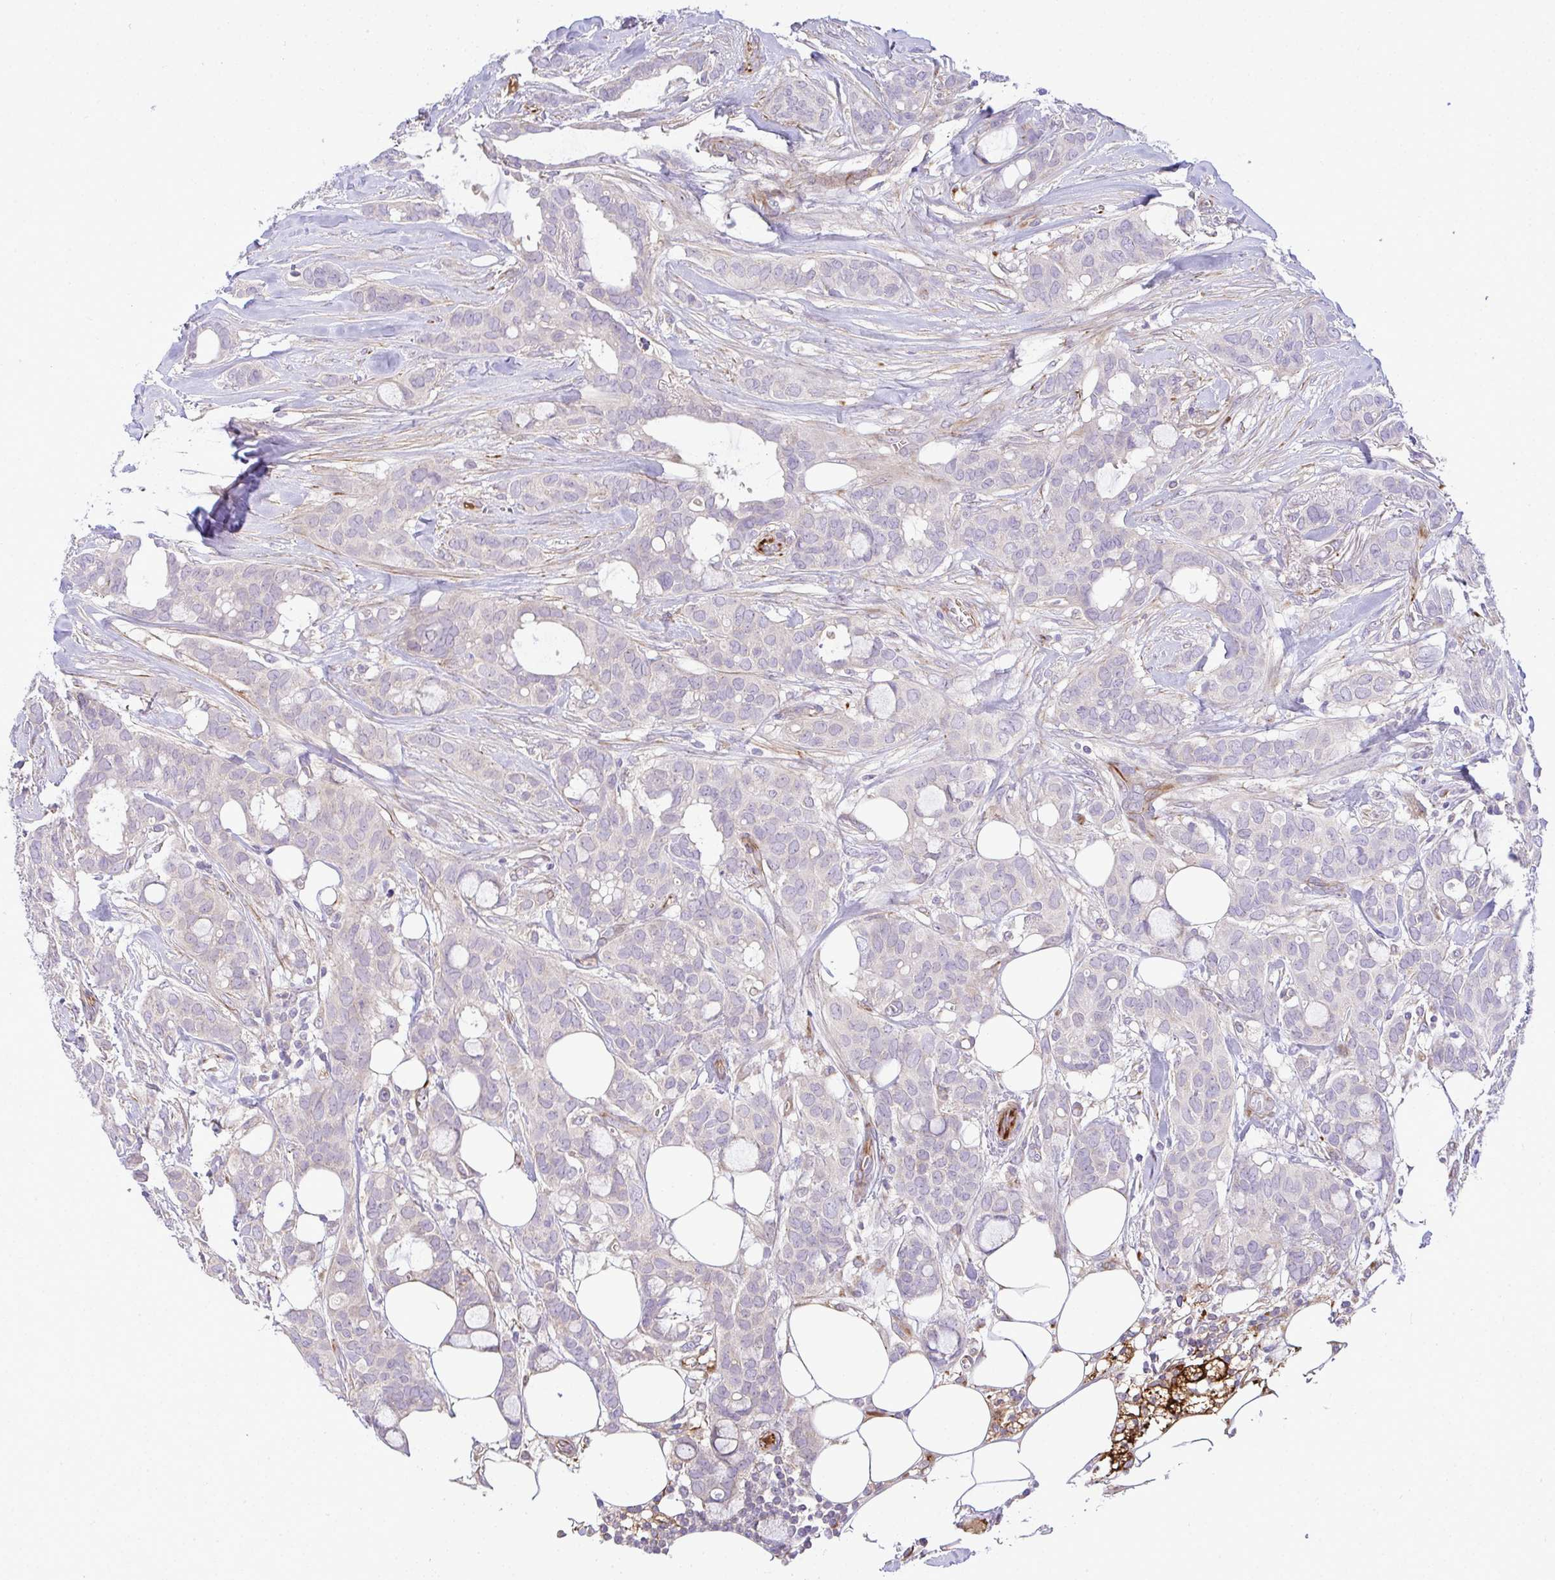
{"staining": {"intensity": "negative", "quantity": "none", "location": "none"}, "tissue": "breast cancer", "cell_type": "Tumor cells", "image_type": "cancer", "snomed": [{"axis": "morphology", "description": "Duct carcinoma"}, {"axis": "topography", "description": "Breast"}], "caption": "This is an IHC micrograph of breast cancer. There is no staining in tumor cells.", "gene": "GRID2", "patient": {"sex": "female", "age": 84}}